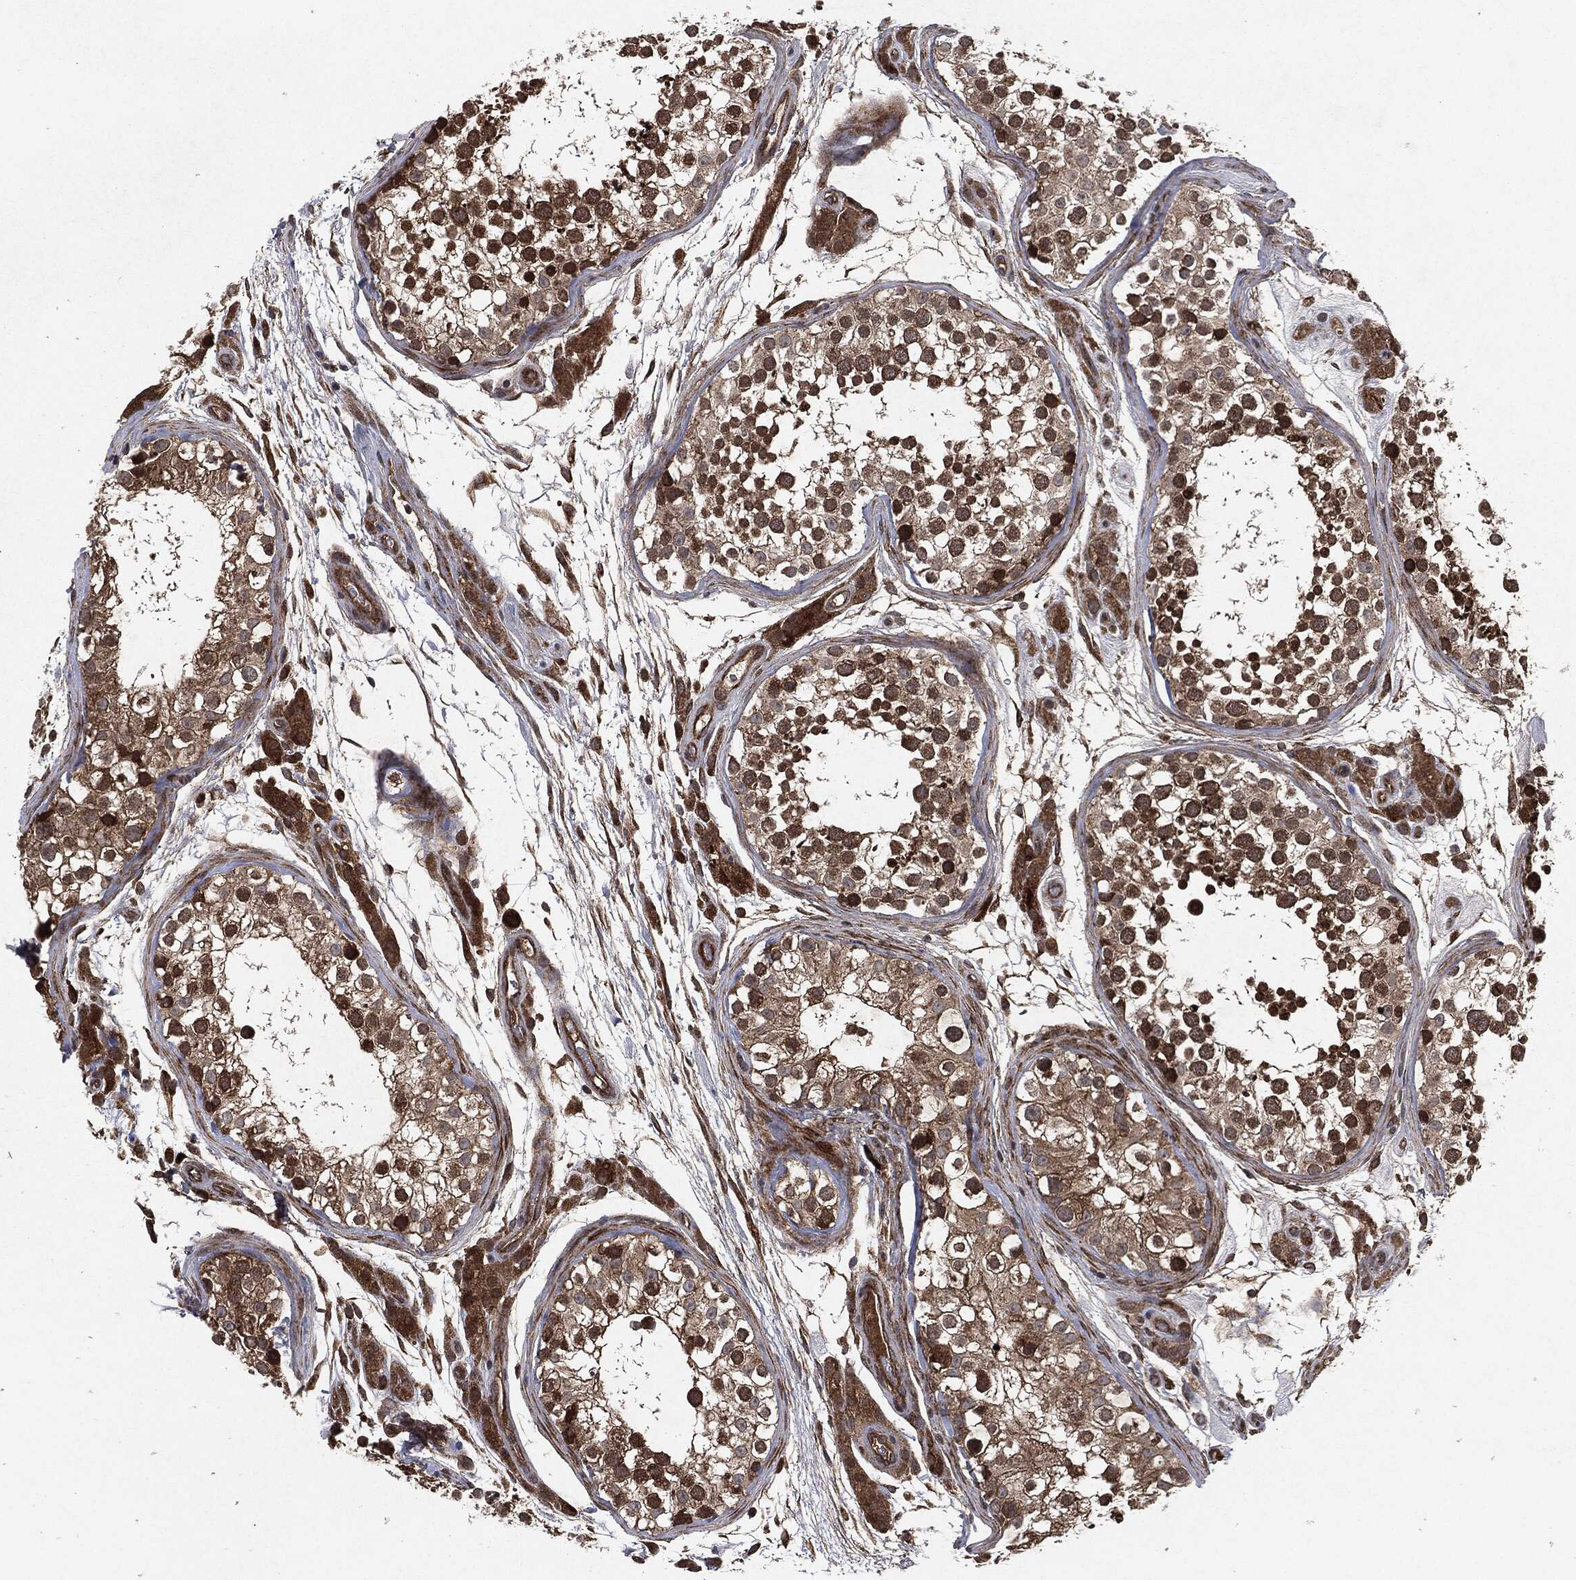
{"staining": {"intensity": "strong", "quantity": "25%-75%", "location": "cytoplasmic/membranous,nuclear"}, "tissue": "testis", "cell_type": "Cells in seminiferous ducts", "image_type": "normal", "snomed": [{"axis": "morphology", "description": "Normal tissue, NOS"}, {"axis": "topography", "description": "Testis"}], "caption": "IHC (DAB (3,3'-diaminobenzidine)) staining of unremarkable testis displays strong cytoplasmic/membranous,nuclear protein positivity in about 25%-75% of cells in seminiferous ducts.", "gene": "RAF1", "patient": {"sex": "male", "age": 31}}